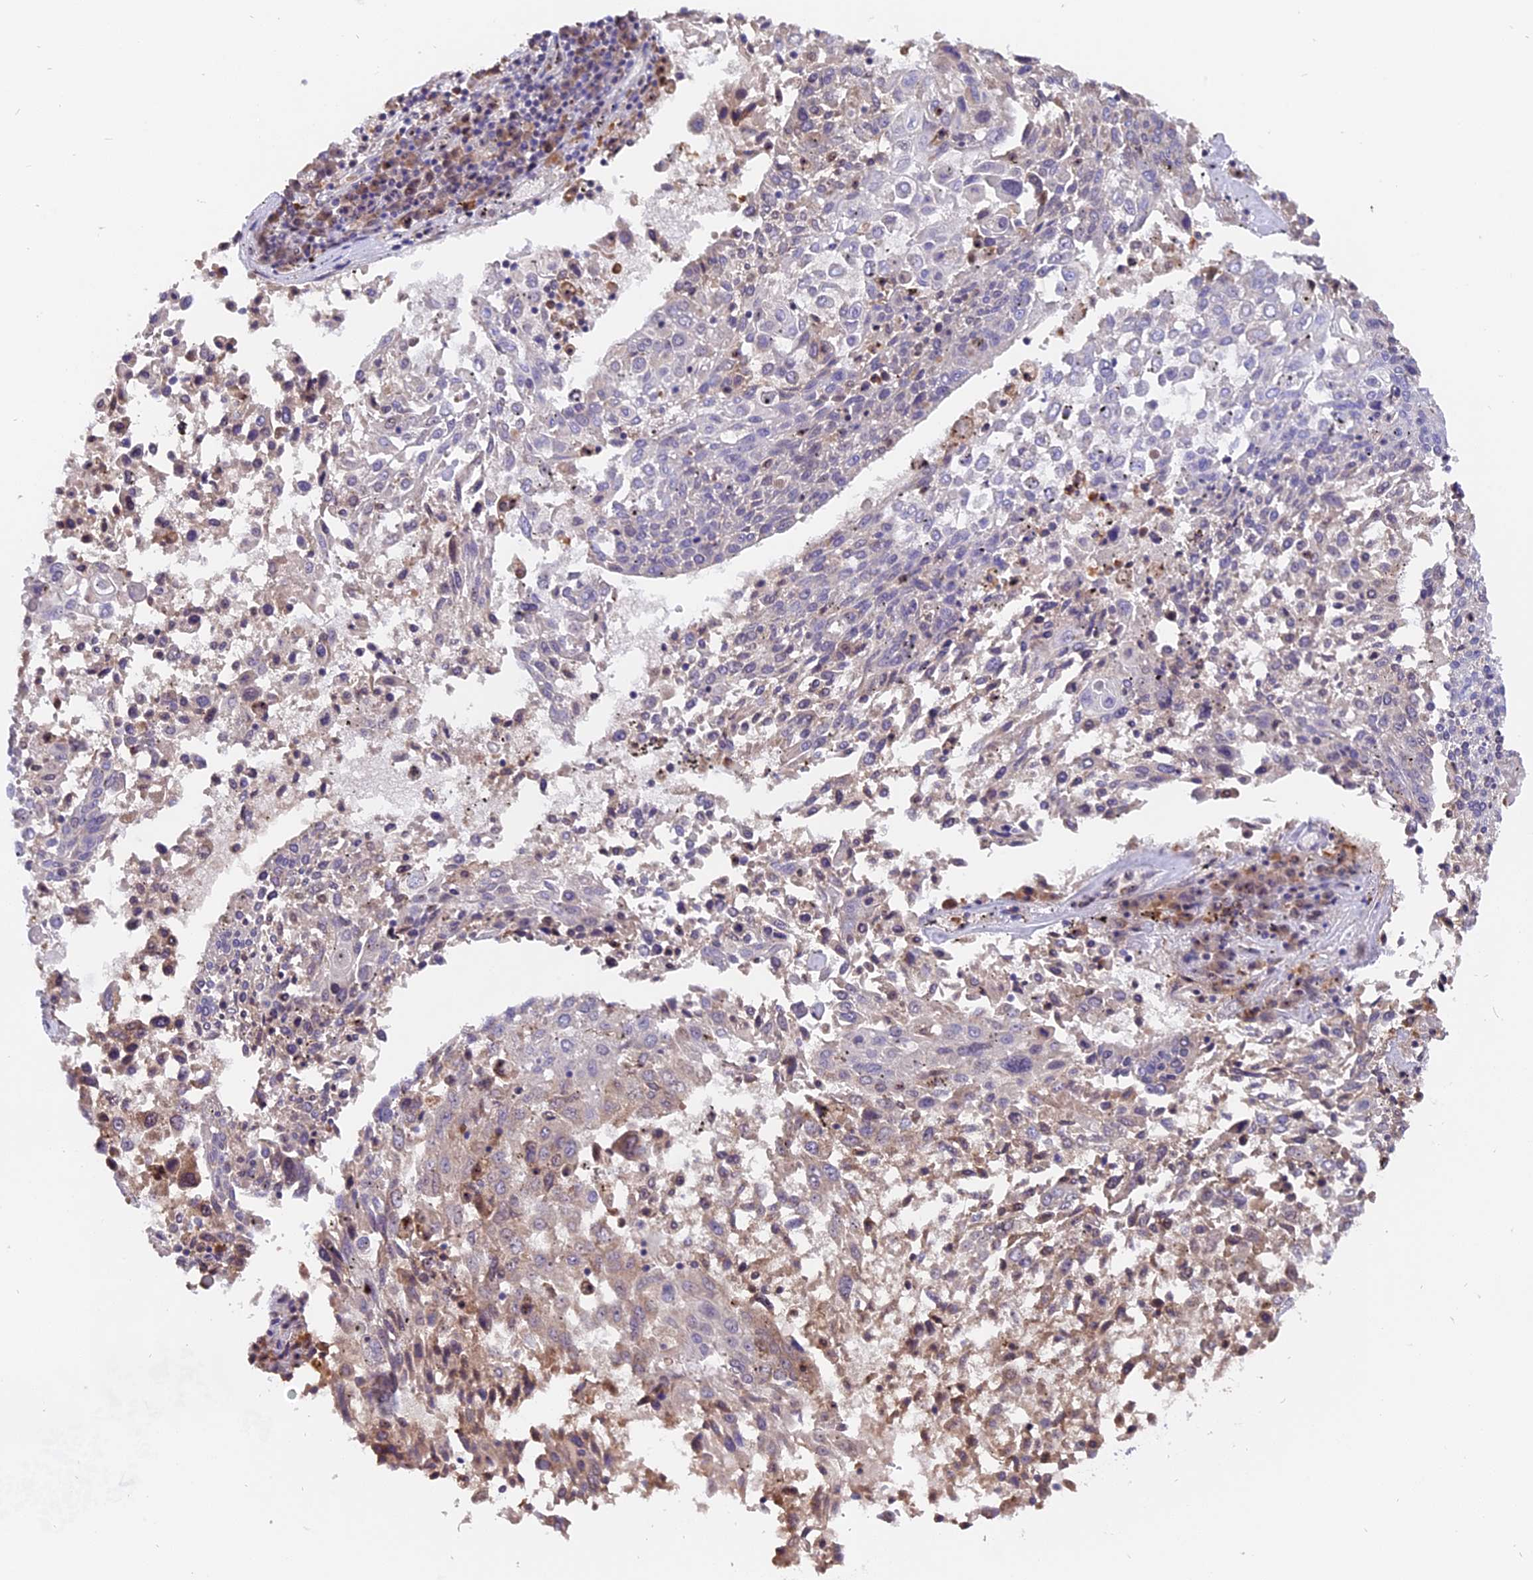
{"staining": {"intensity": "weak", "quantity": "<25%", "location": "cytoplasmic/membranous"}, "tissue": "lung cancer", "cell_type": "Tumor cells", "image_type": "cancer", "snomed": [{"axis": "morphology", "description": "Squamous cell carcinoma, NOS"}, {"axis": "topography", "description": "Lung"}], "caption": "The photomicrograph demonstrates no staining of tumor cells in lung cancer.", "gene": "FAM118B", "patient": {"sex": "male", "age": 65}}